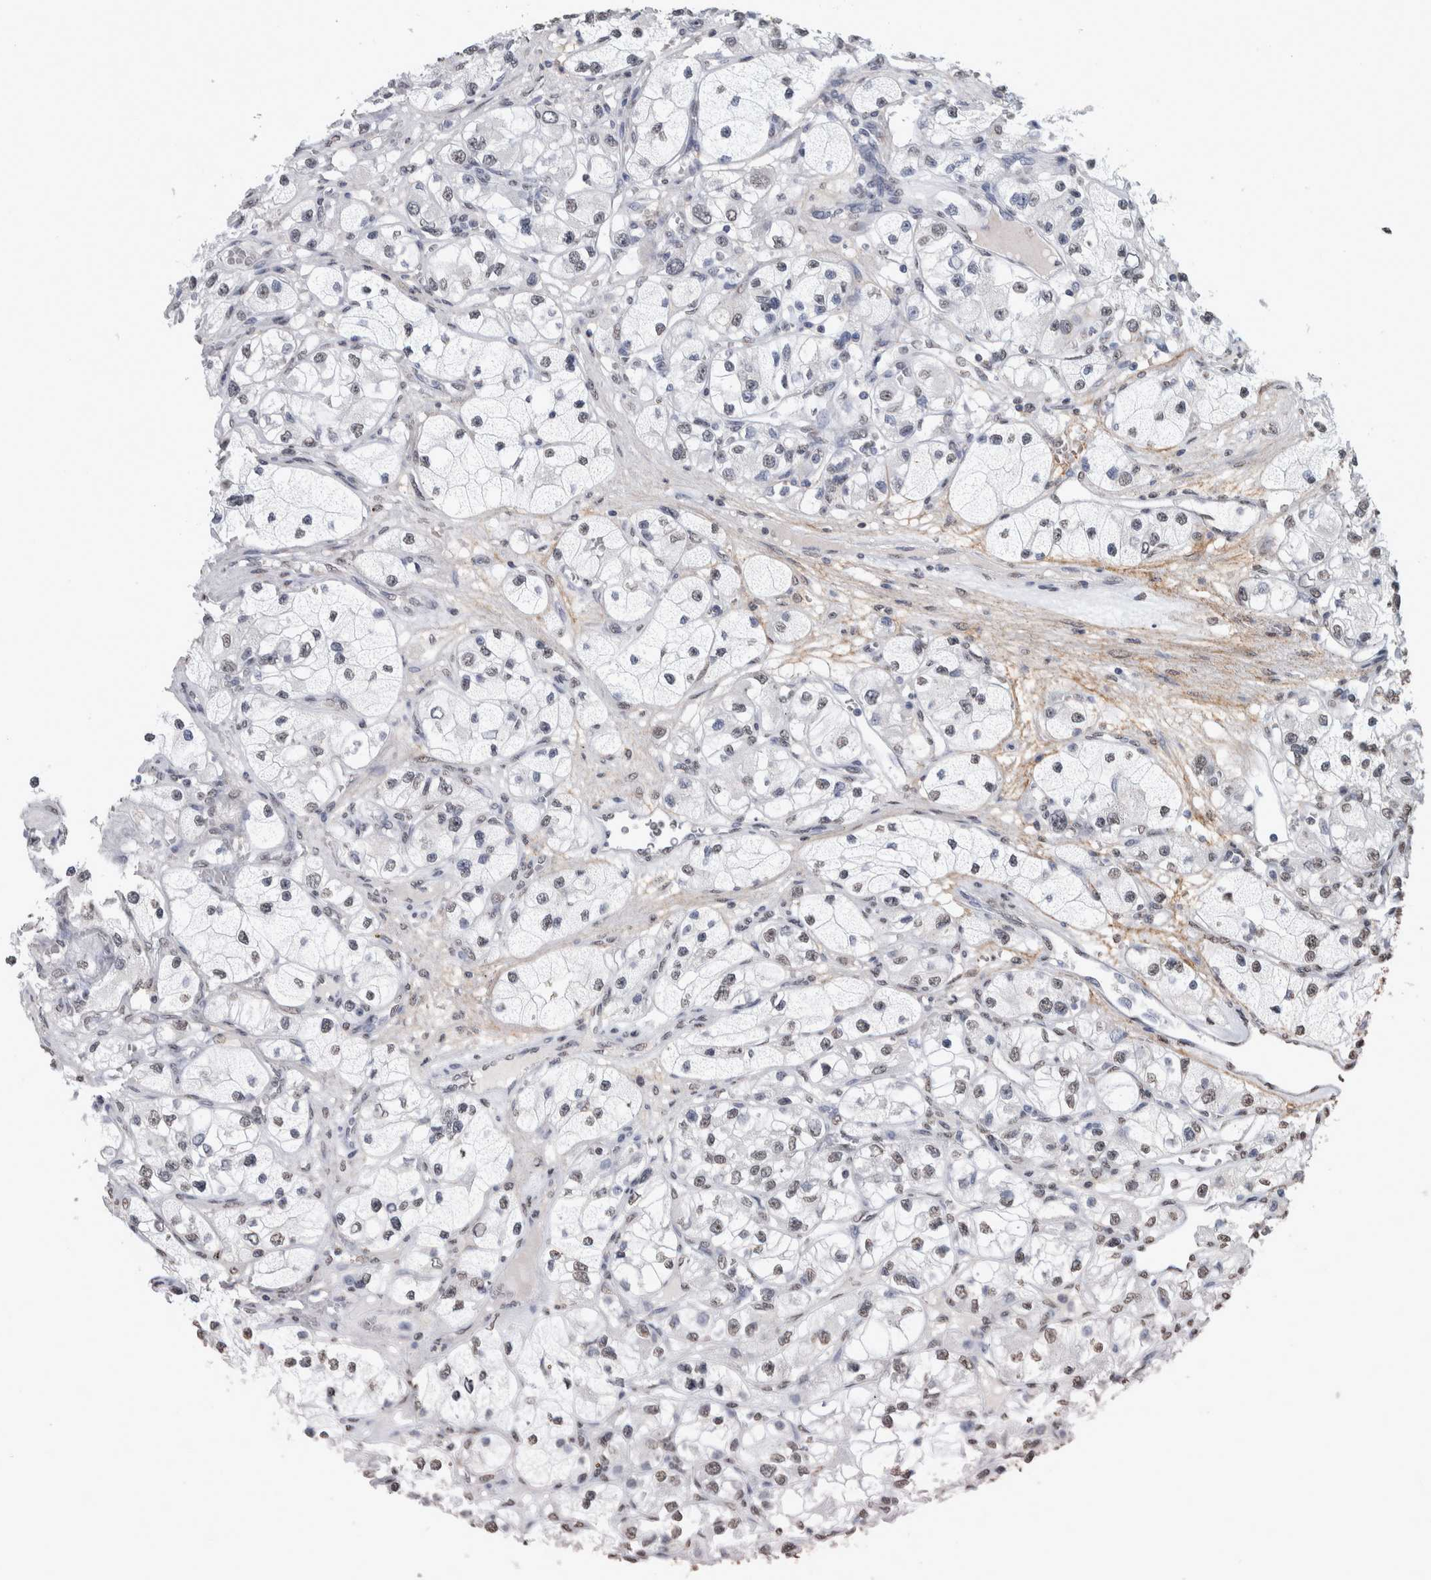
{"staining": {"intensity": "weak", "quantity": "<25%", "location": "nuclear"}, "tissue": "renal cancer", "cell_type": "Tumor cells", "image_type": "cancer", "snomed": [{"axis": "morphology", "description": "Adenocarcinoma, NOS"}, {"axis": "topography", "description": "Kidney"}], "caption": "IHC photomicrograph of renal cancer stained for a protein (brown), which reveals no expression in tumor cells.", "gene": "LTBP1", "patient": {"sex": "female", "age": 57}}